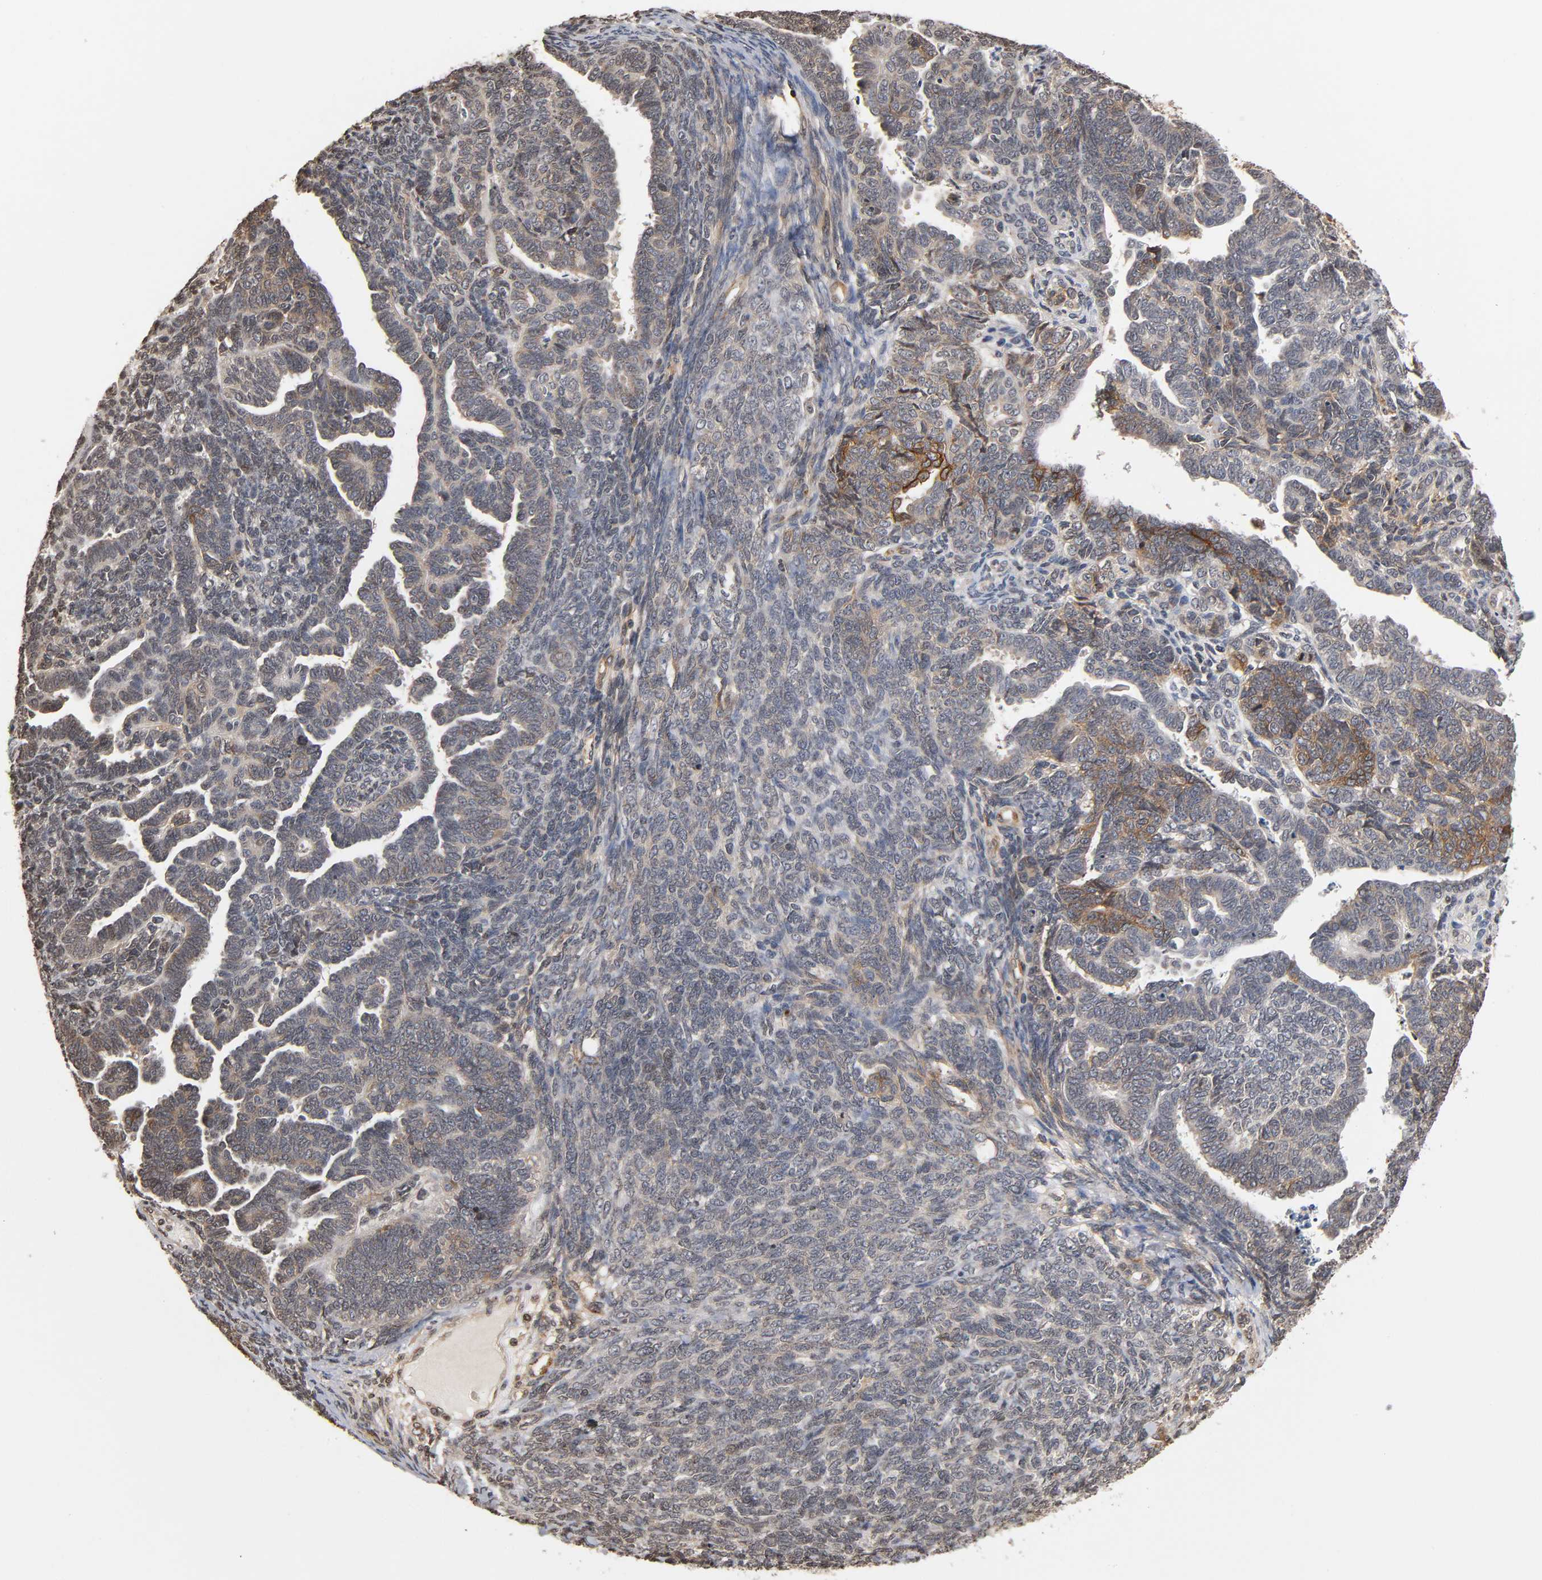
{"staining": {"intensity": "weak", "quantity": "<25%", "location": "cytoplasmic/membranous"}, "tissue": "endometrial cancer", "cell_type": "Tumor cells", "image_type": "cancer", "snomed": [{"axis": "morphology", "description": "Neoplasm, malignant, NOS"}, {"axis": "topography", "description": "Endometrium"}], "caption": "A photomicrograph of malignant neoplasm (endometrial) stained for a protein displays no brown staining in tumor cells. (DAB (3,3'-diaminobenzidine) immunohistochemistry (IHC), high magnification).", "gene": "ITGAV", "patient": {"sex": "female", "age": 74}}